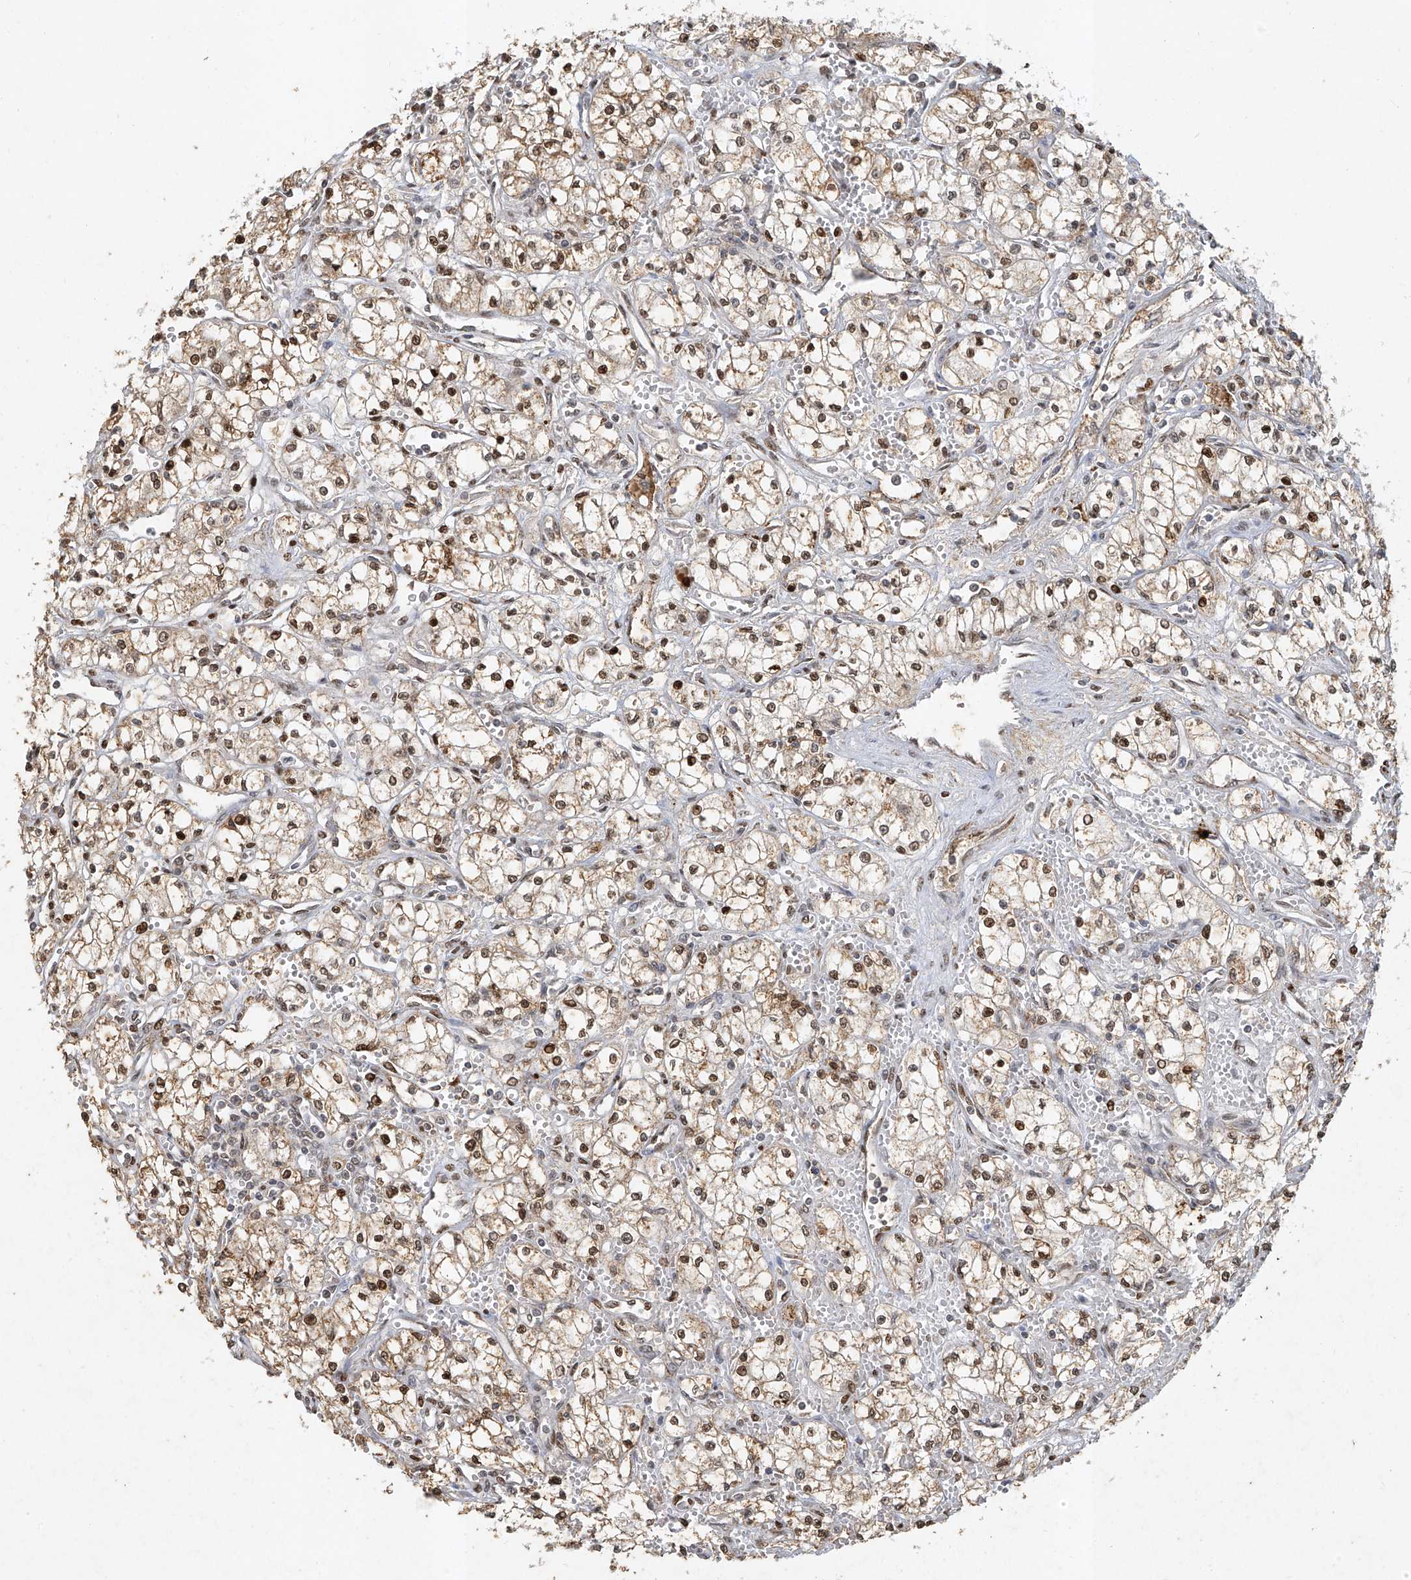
{"staining": {"intensity": "moderate", "quantity": ">75%", "location": "nuclear"}, "tissue": "renal cancer", "cell_type": "Tumor cells", "image_type": "cancer", "snomed": [{"axis": "morphology", "description": "Normal tissue, NOS"}, {"axis": "morphology", "description": "Adenocarcinoma, NOS"}, {"axis": "topography", "description": "Kidney"}], "caption": "Renal adenocarcinoma was stained to show a protein in brown. There is medium levels of moderate nuclear staining in about >75% of tumor cells.", "gene": "ATRIP", "patient": {"sex": "male", "age": 59}}